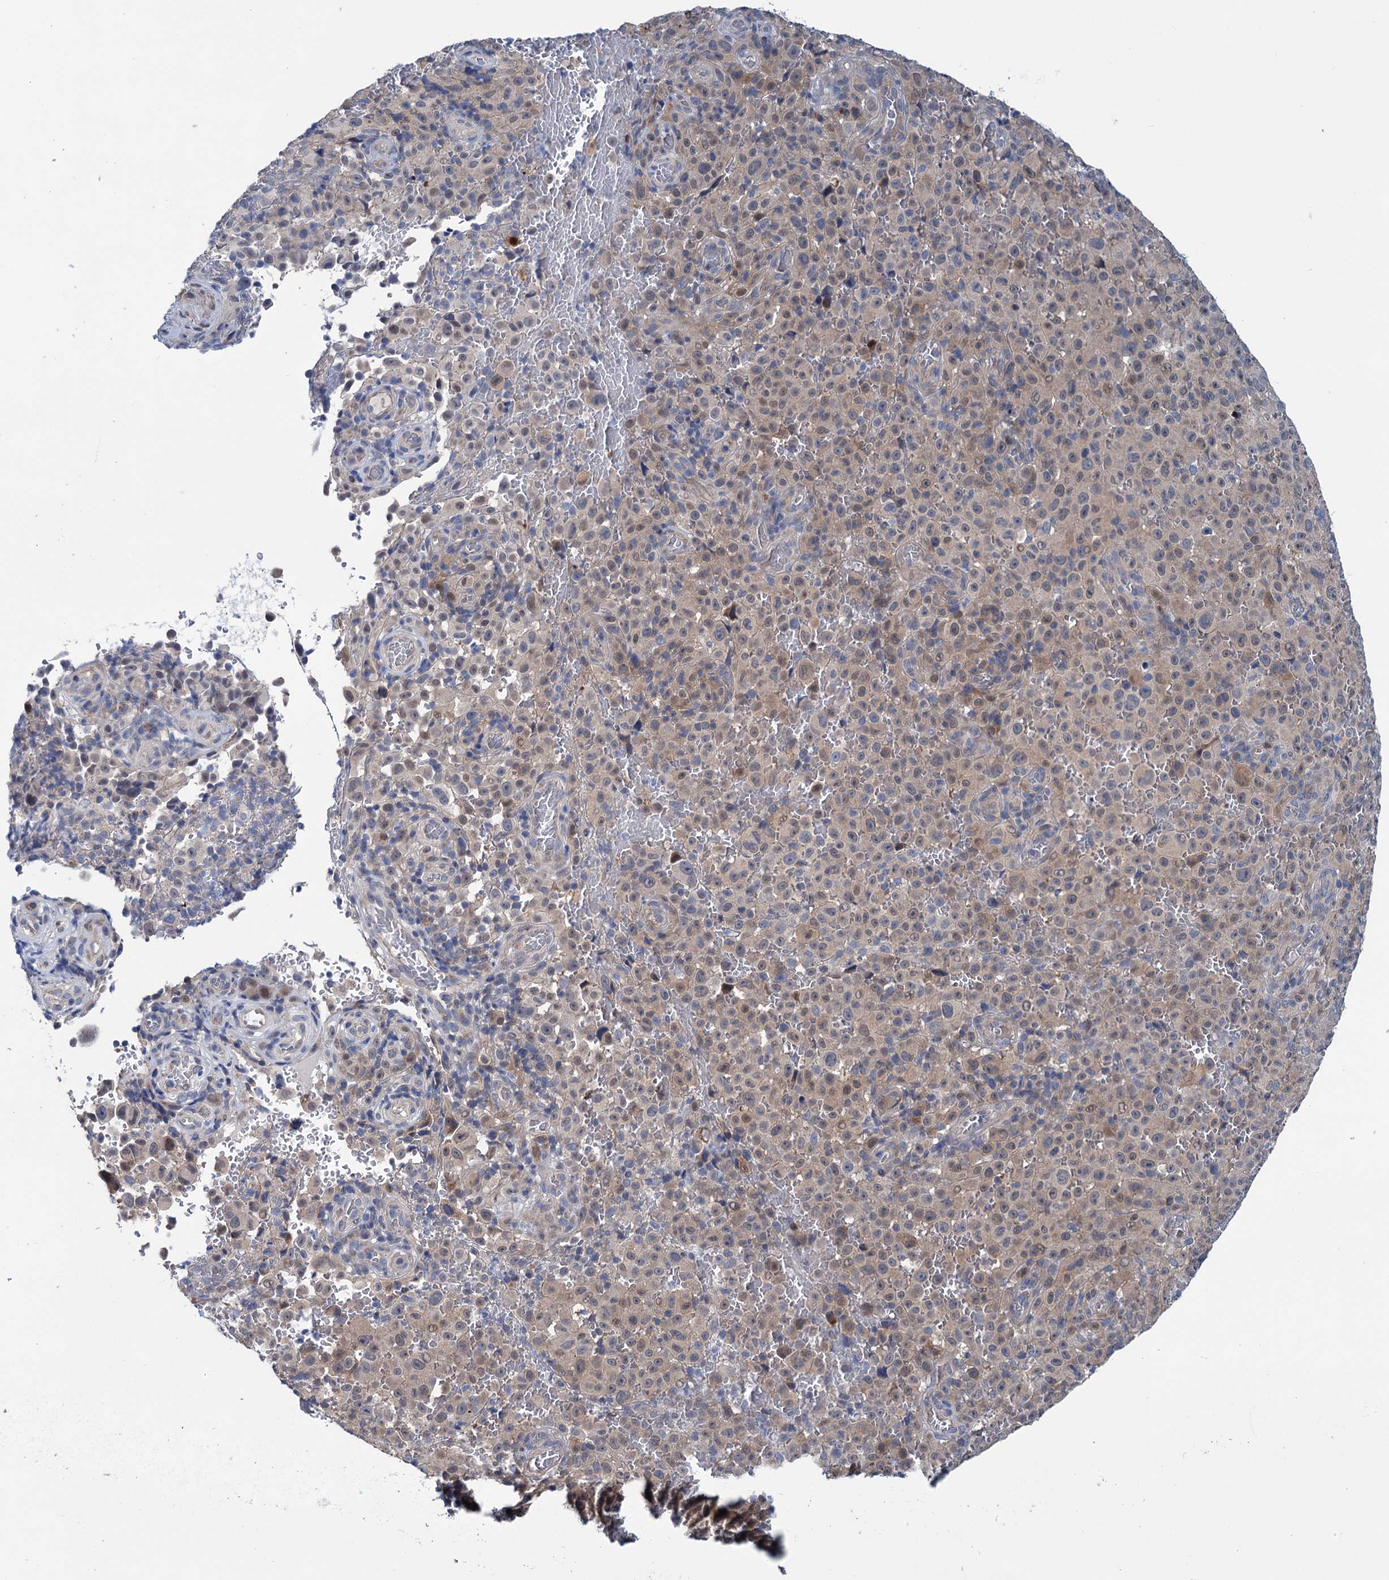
{"staining": {"intensity": "weak", "quantity": "25%-75%", "location": "cytoplasmic/membranous,nuclear"}, "tissue": "melanoma", "cell_type": "Tumor cells", "image_type": "cancer", "snomed": [{"axis": "morphology", "description": "Malignant melanoma, NOS"}, {"axis": "topography", "description": "Skin"}], "caption": "Weak cytoplasmic/membranous and nuclear positivity for a protein is identified in approximately 25%-75% of tumor cells of melanoma using IHC.", "gene": "EYA4", "patient": {"sex": "female", "age": 82}}